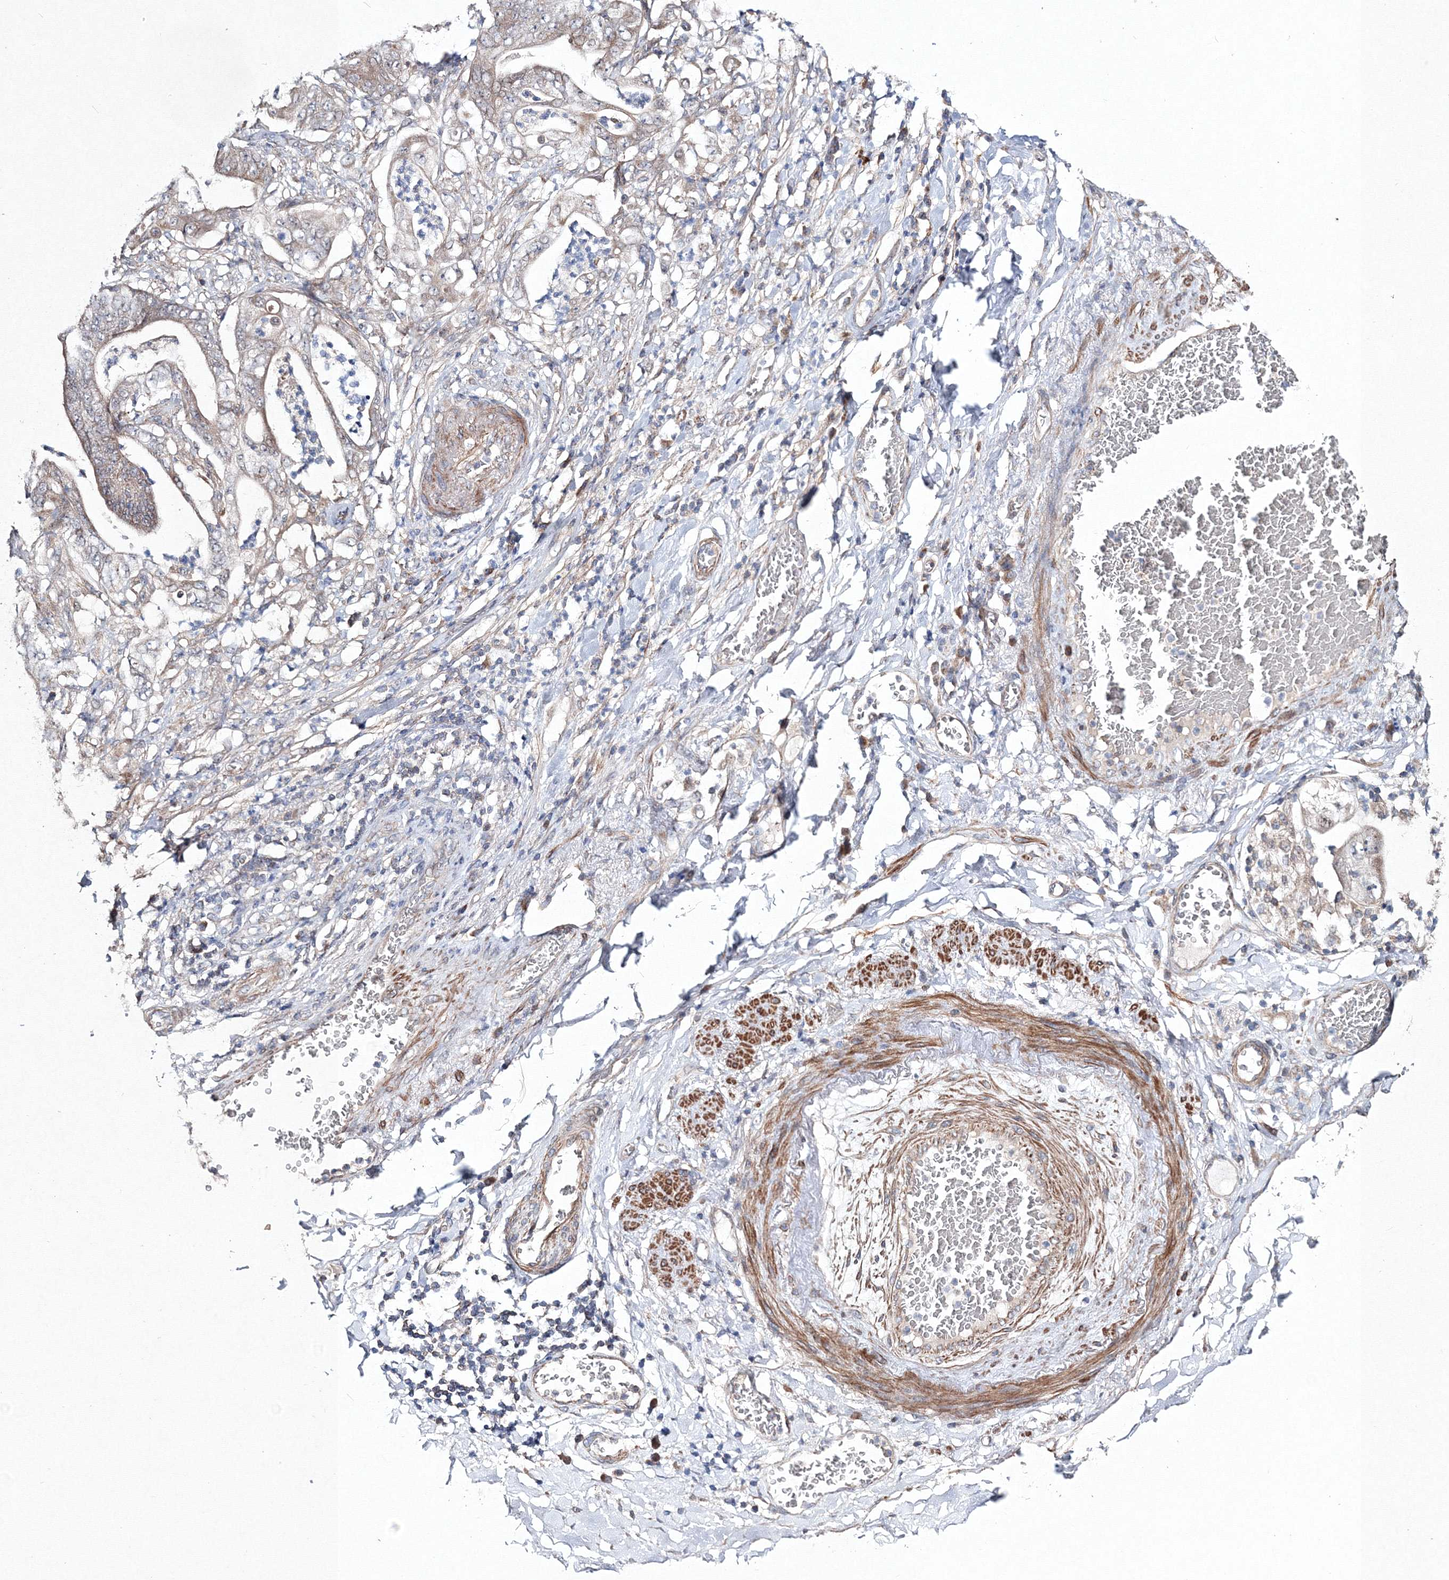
{"staining": {"intensity": "negative", "quantity": "none", "location": "none"}, "tissue": "stomach cancer", "cell_type": "Tumor cells", "image_type": "cancer", "snomed": [{"axis": "morphology", "description": "Adenocarcinoma, NOS"}, {"axis": "topography", "description": "Stomach"}], "caption": "Adenocarcinoma (stomach) stained for a protein using immunohistochemistry (IHC) displays no expression tumor cells.", "gene": "PPP2R2B", "patient": {"sex": "female", "age": 73}}